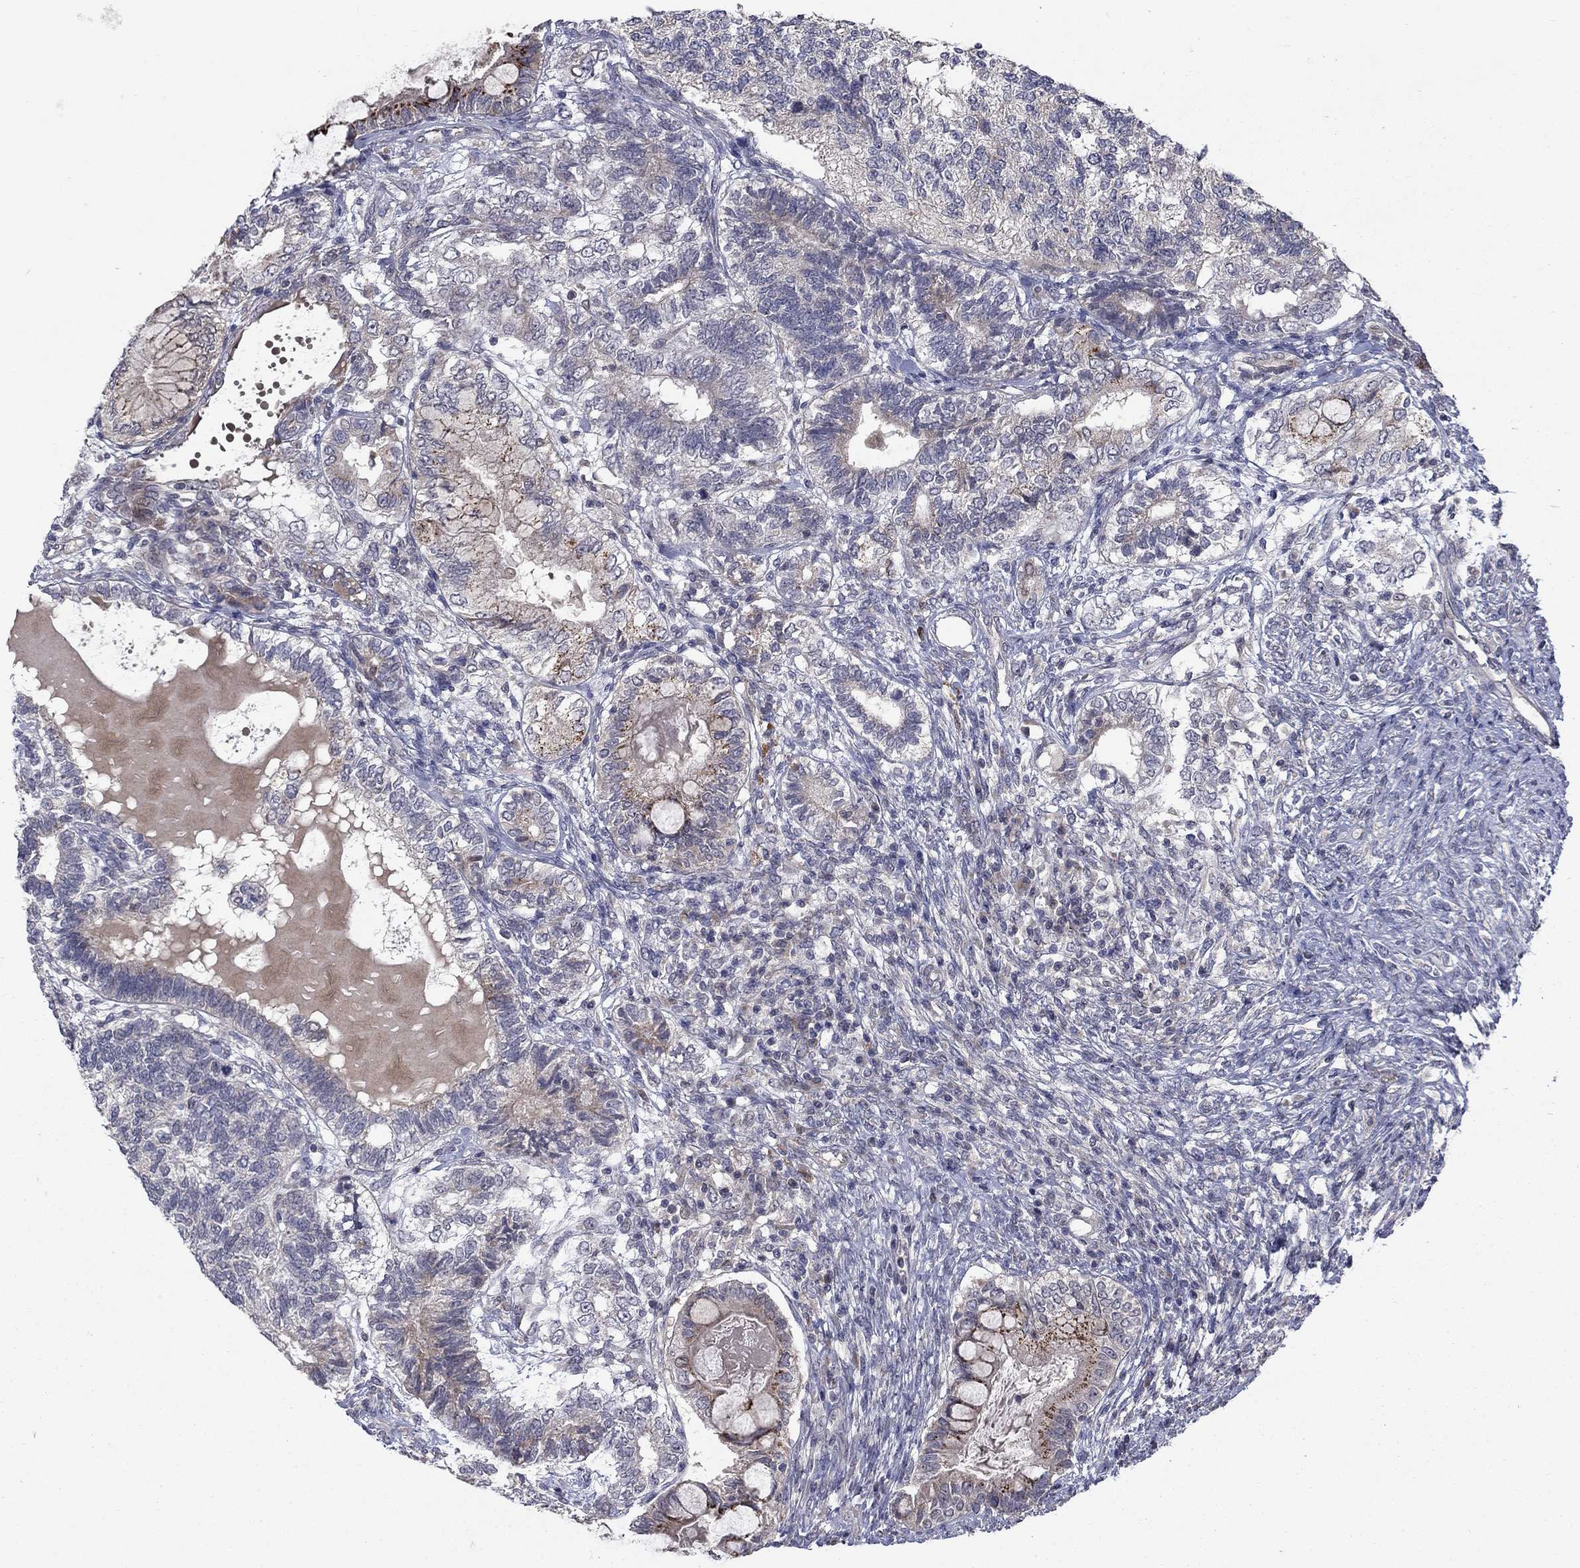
{"staining": {"intensity": "strong", "quantity": "<25%", "location": "cytoplasmic/membranous"}, "tissue": "testis cancer", "cell_type": "Tumor cells", "image_type": "cancer", "snomed": [{"axis": "morphology", "description": "Seminoma, NOS"}, {"axis": "morphology", "description": "Carcinoma, Embryonal, NOS"}, {"axis": "topography", "description": "Testis"}], "caption": "Human testis embryonal carcinoma stained with a protein marker demonstrates strong staining in tumor cells.", "gene": "FAM3B", "patient": {"sex": "male", "age": 41}}